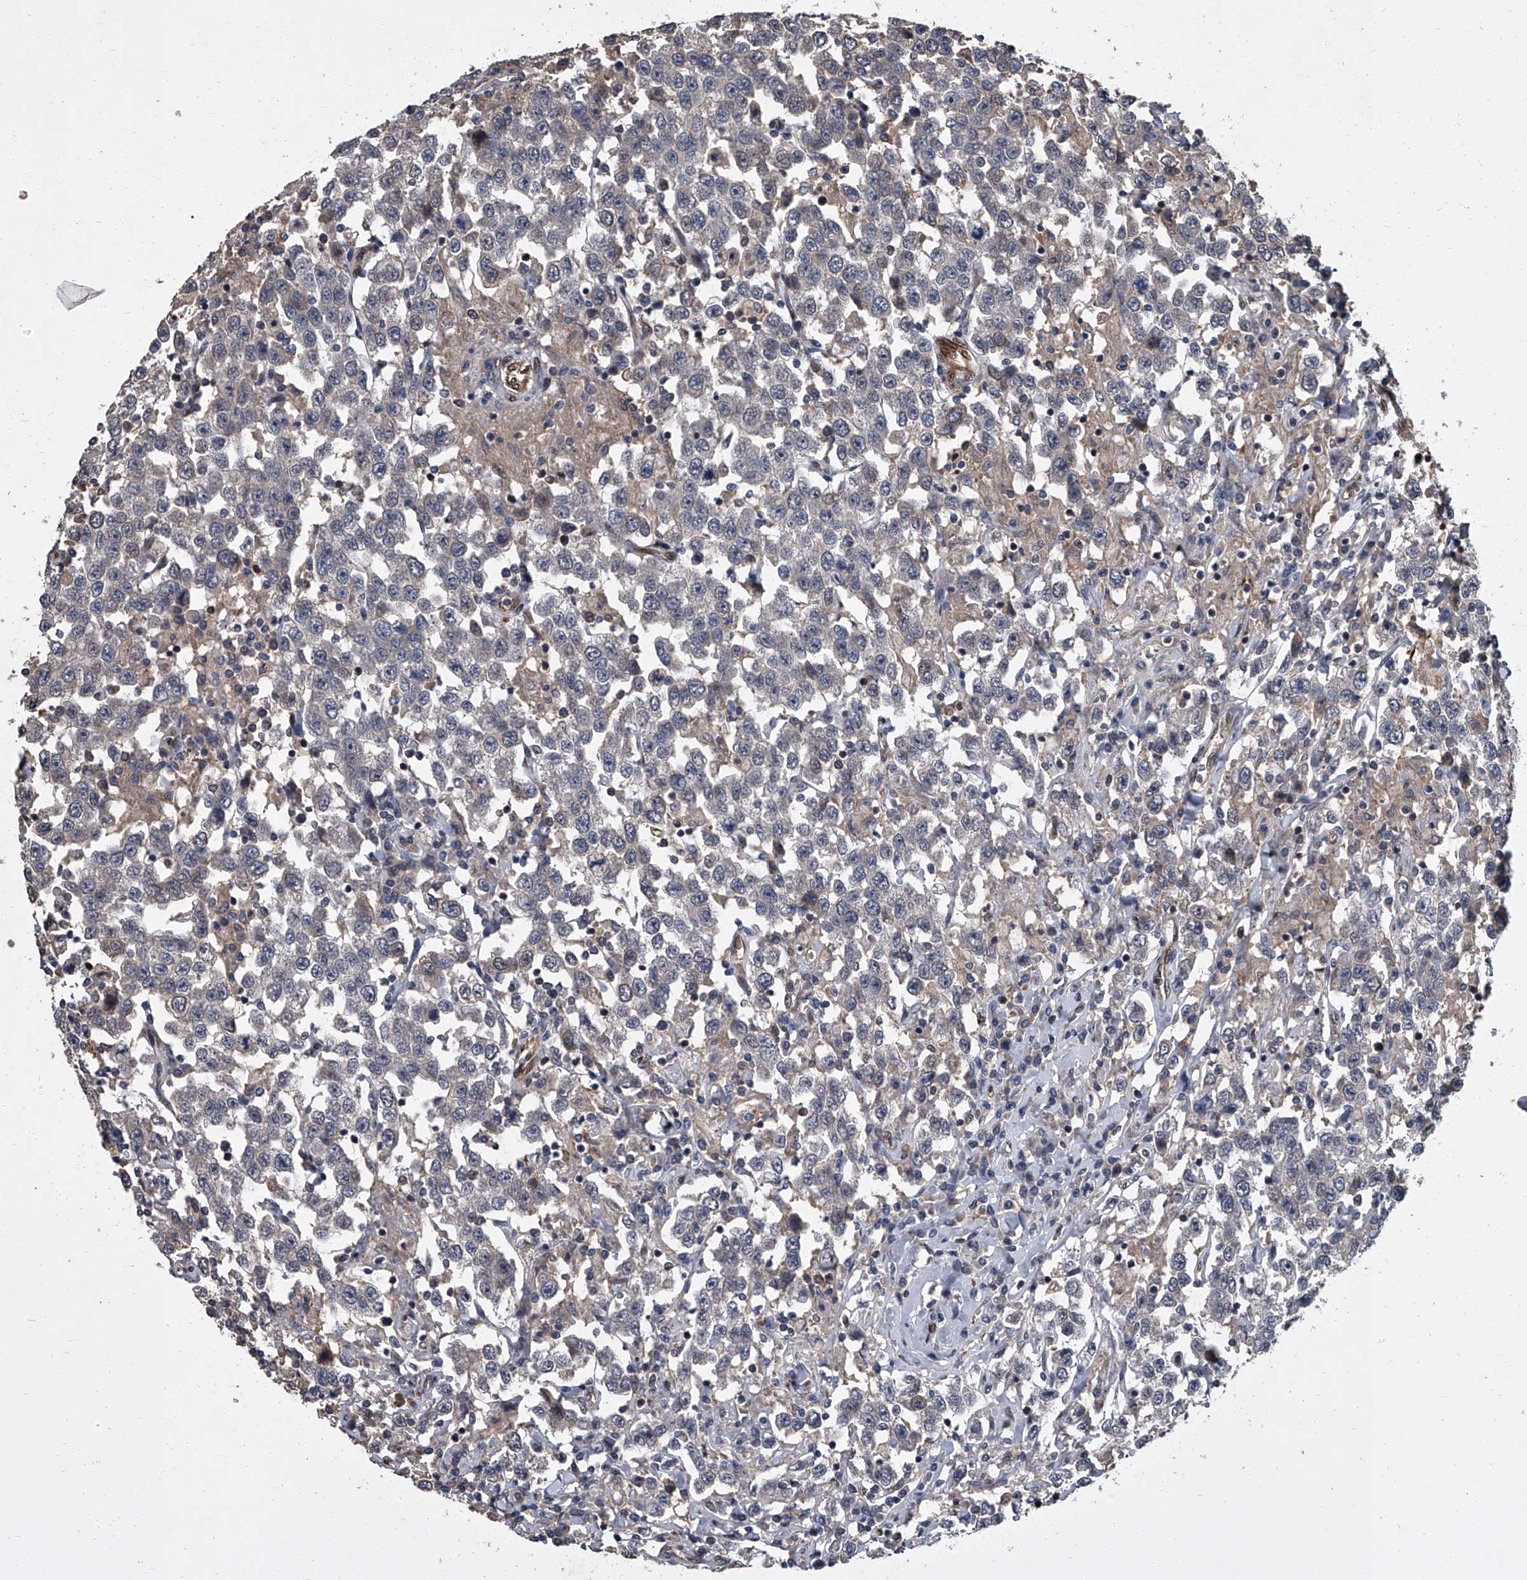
{"staining": {"intensity": "negative", "quantity": "none", "location": "none"}, "tissue": "testis cancer", "cell_type": "Tumor cells", "image_type": "cancer", "snomed": [{"axis": "morphology", "description": "Seminoma, NOS"}, {"axis": "topography", "description": "Testis"}], "caption": "Tumor cells show no significant positivity in seminoma (testis).", "gene": "LRRC8C", "patient": {"sex": "male", "age": 41}}